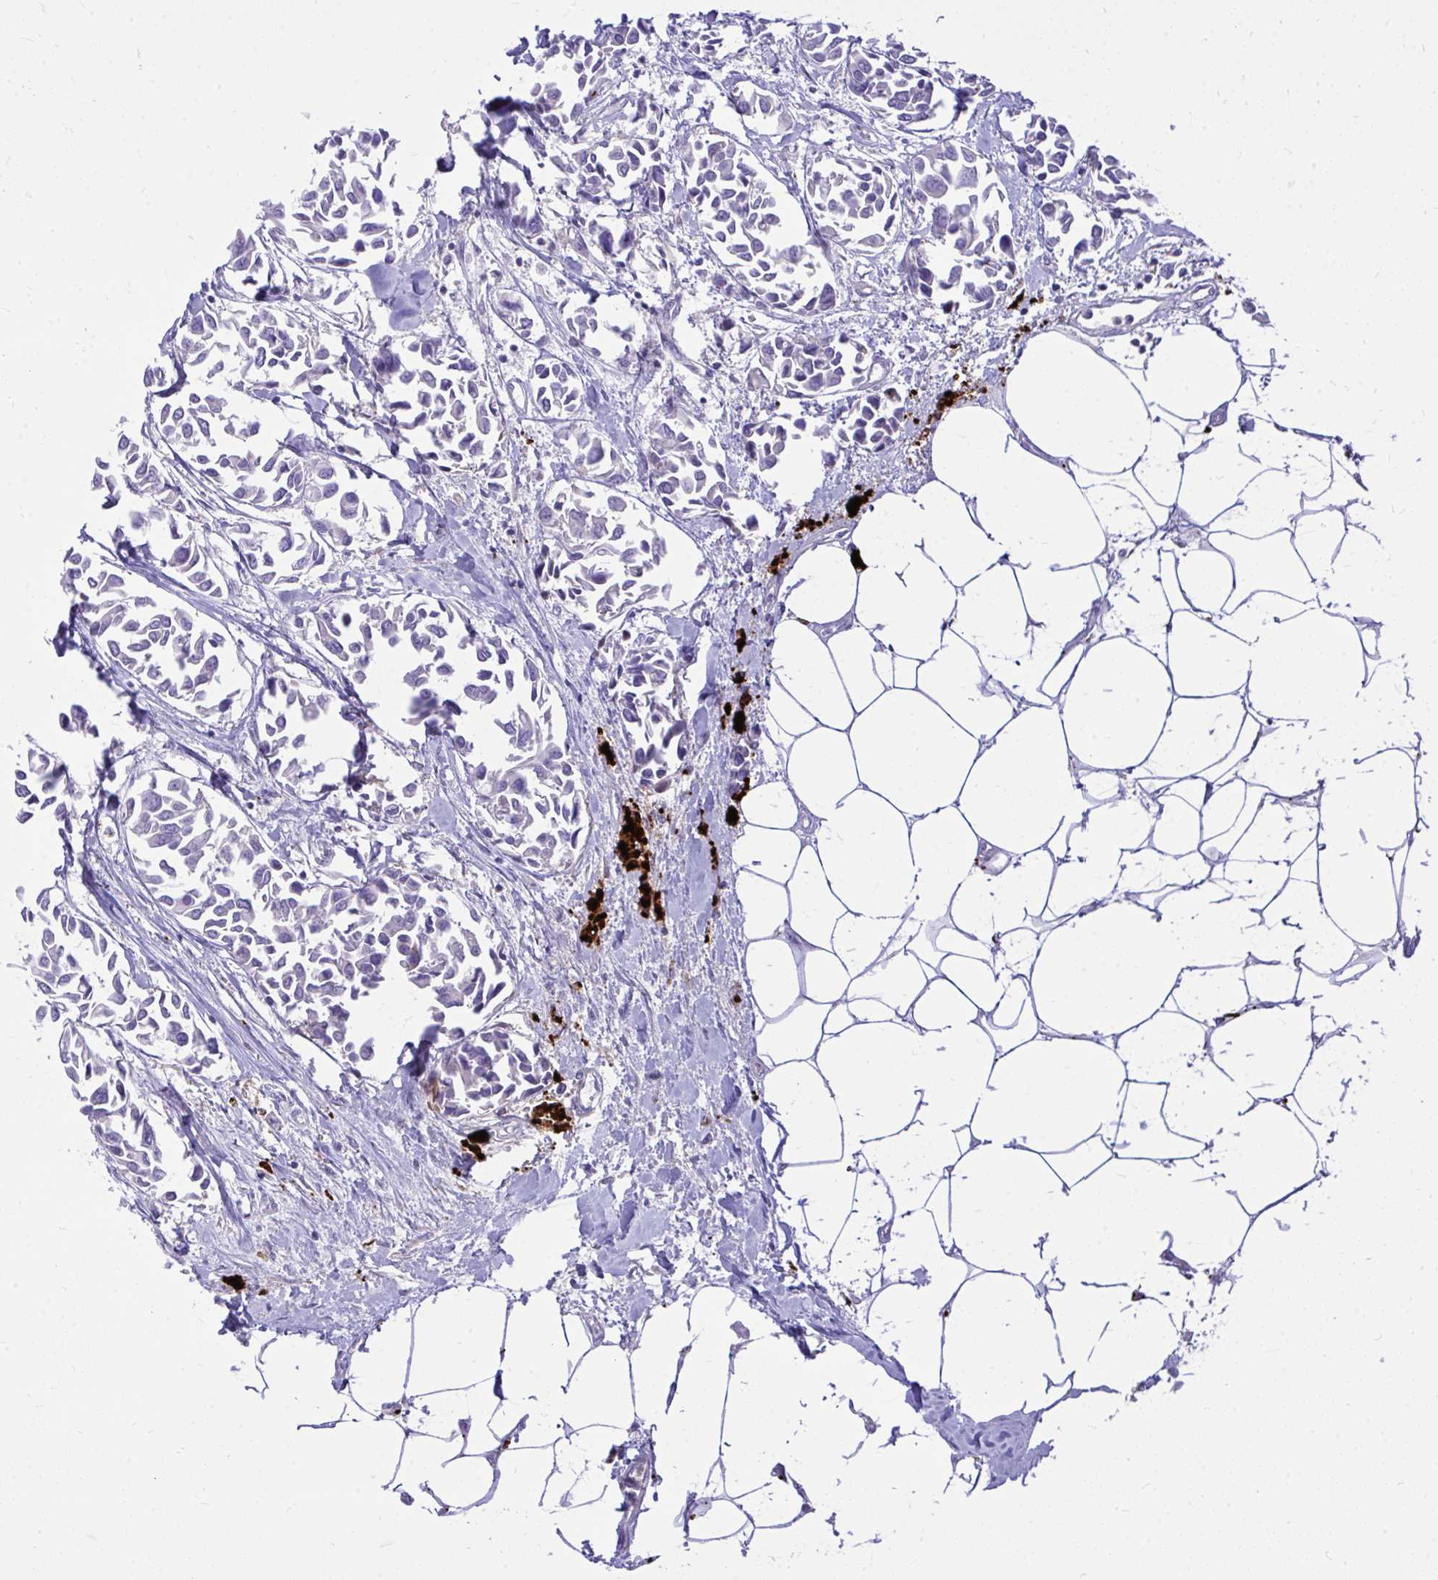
{"staining": {"intensity": "negative", "quantity": "none", "location": "none"}, "tissue": "breast cancer", "cell_type": "Tumor cells", "image_type": "cancer", "snomed": [{"axis": "morphology", "description": "Duct carcinoma"}, {"axis": "topography", "description": "Breast"}], "caption": "Human infiltrating ductal carcinoma (breast) stained for a protein using immunohistochemistry exhibits no expression in tumor cells.", "gene": "HRG", "patient": {"sex": "female", "age": 54}}